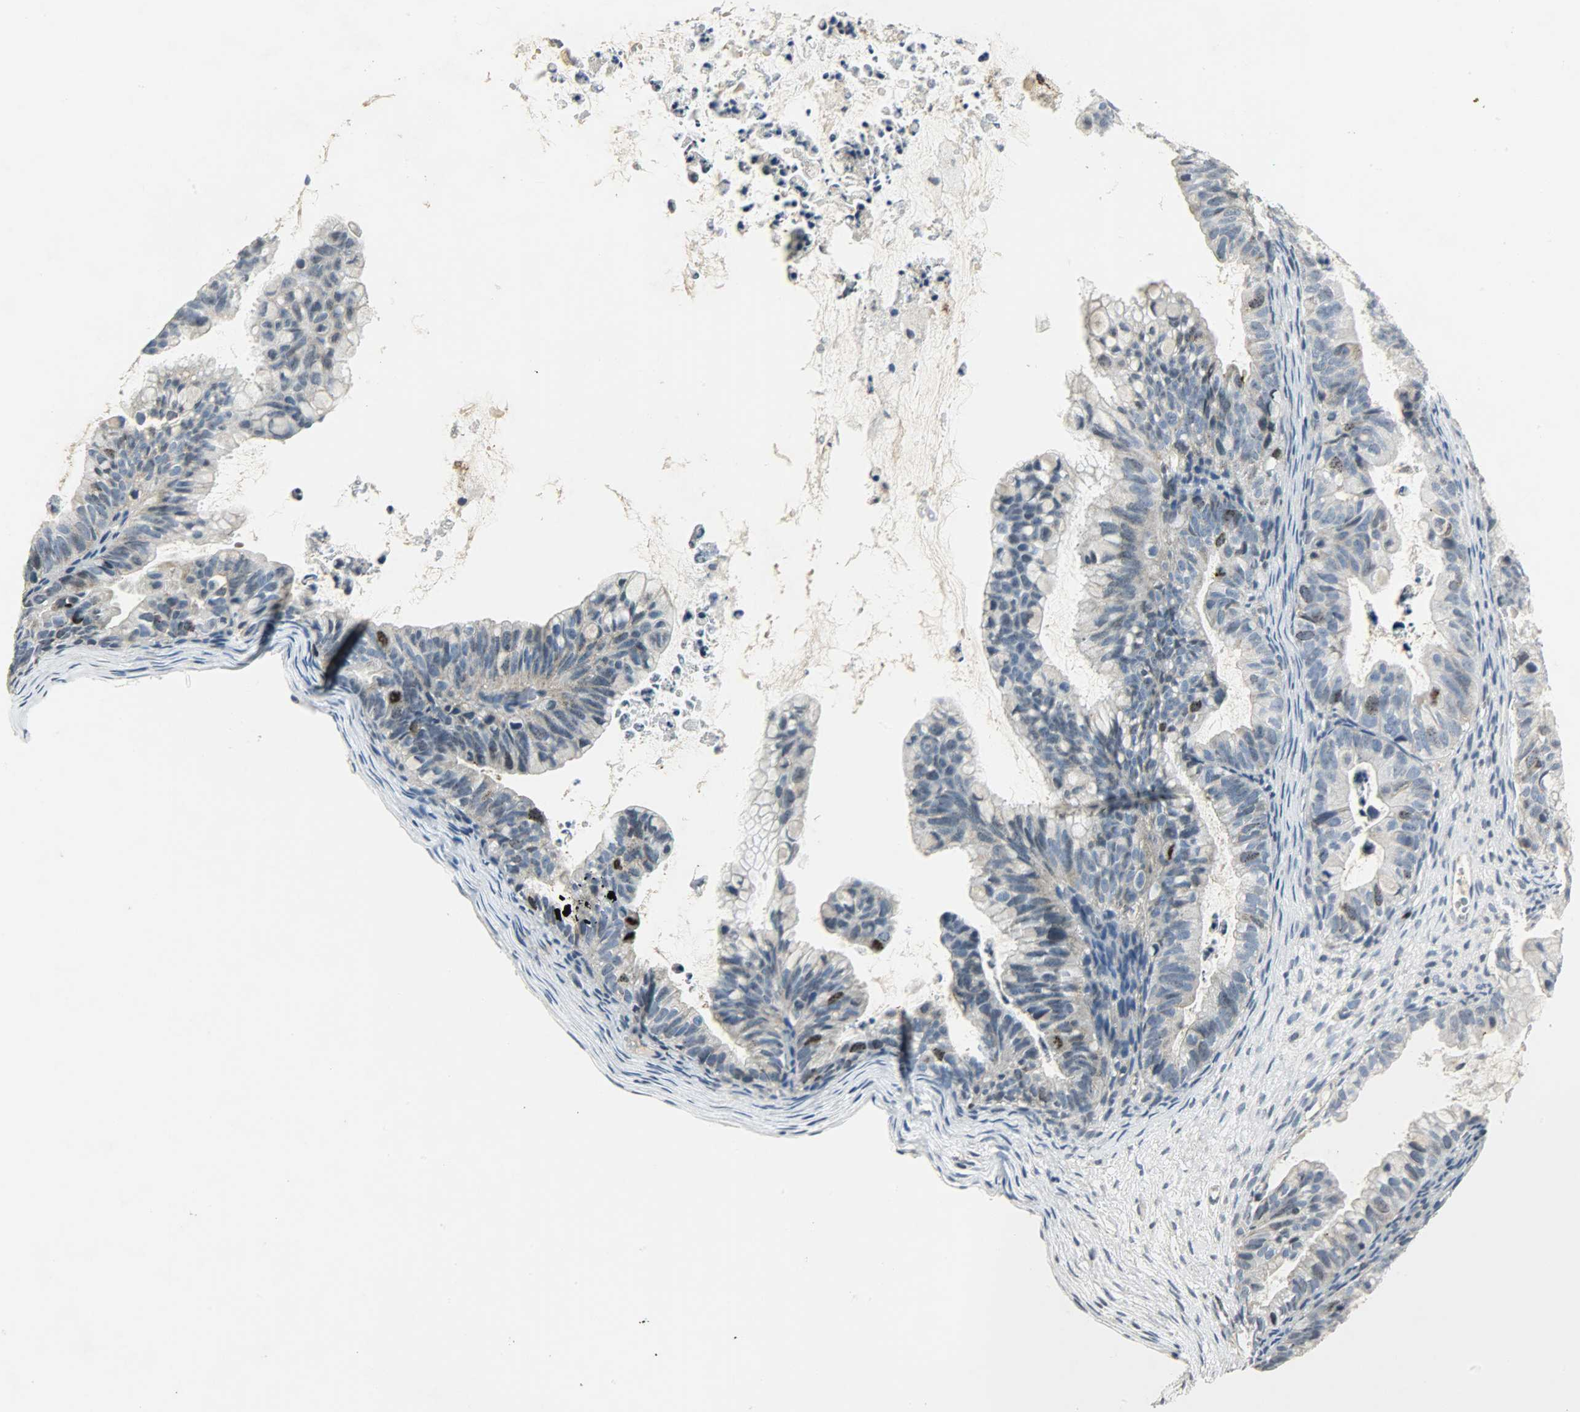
{"staining": {"intensity": "moderate", "quantity": "<25%", "location": "nuclear"}, "tissue": "ovarian cancer", "cell_type": "Tumor cells", "image_type": "cancer", "snomed": [{"axis": "morphology", "description": "Cystadenocarcinoma, mucinous, NOS"}, {"axis": "topography", "description": "Ovary"}], "caption": "Protein positivity by immunohistochemistry exhibits moderate nuclear expression in about <25% of tumor cells in mucinous cystadenocarcinoma (ovarian).", "gene": "AURKB", "patient": {"sex": "female", "age": 36}}